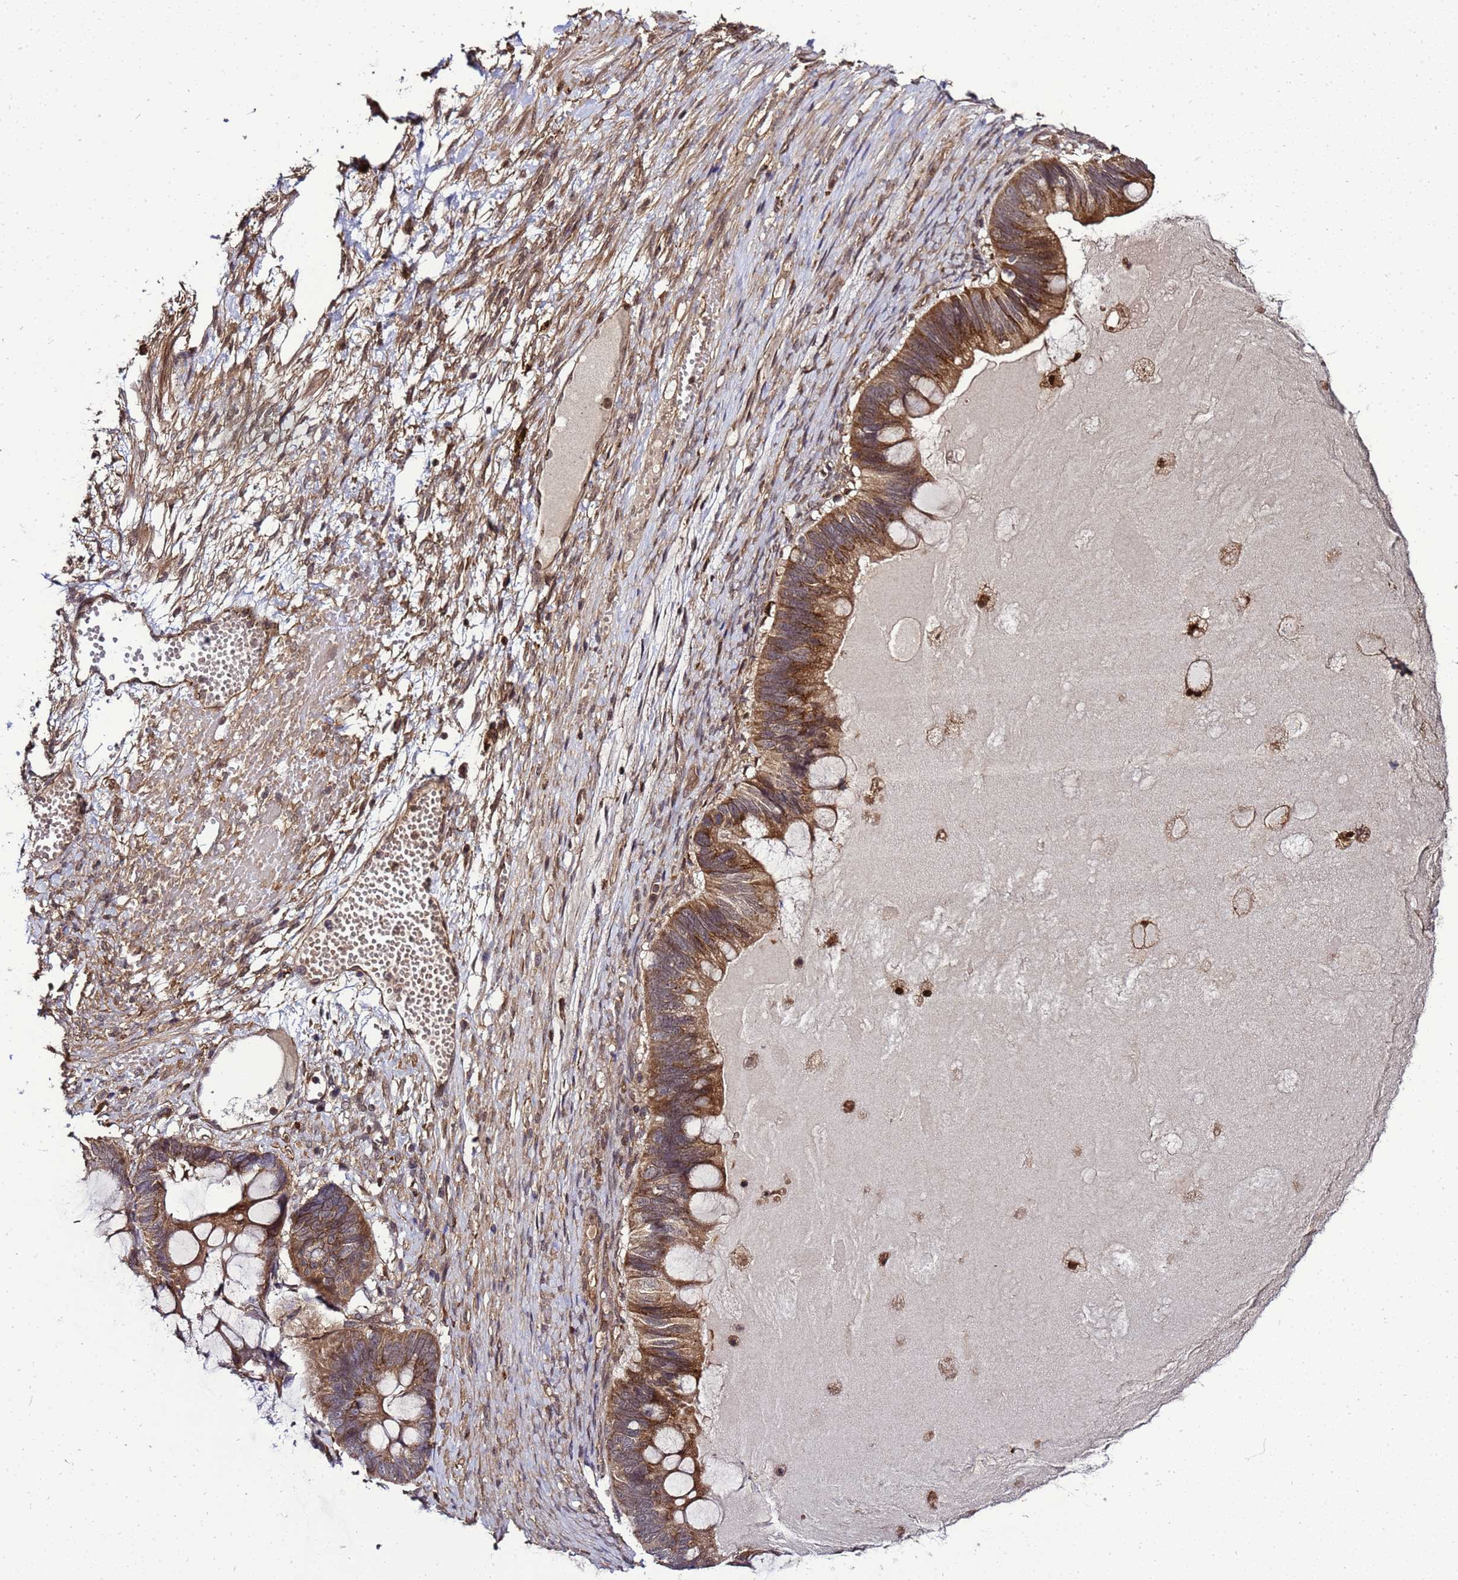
{"staining": {"intensity": "strong", "quantity": ">75%", "location": "cytoplasmic/membranous"}, "tissue": "ovarian cancer", "cell_type": "Tumor cells", "image_type": "cancer", "snomed": [{"axis": "morphology", "description": "Cystadenocarcinoma, mucinous, NOS"}, {"axis": "topography", "description": "Ovary"}], "caption": "Immunohistochemistry histopathology image of neoplastic tissue: human ovarian mucinous cystadenocarcinoma stained using immunohistochemistry (IHC) displays high levels of strong protein expression localized specifically in the cytoplasmic/membranous of tumor cells, appearing as a cytoplasmic/membranous brown color.", "gene": "TRABD", "patient": {"sex": "female", "age": 61}}